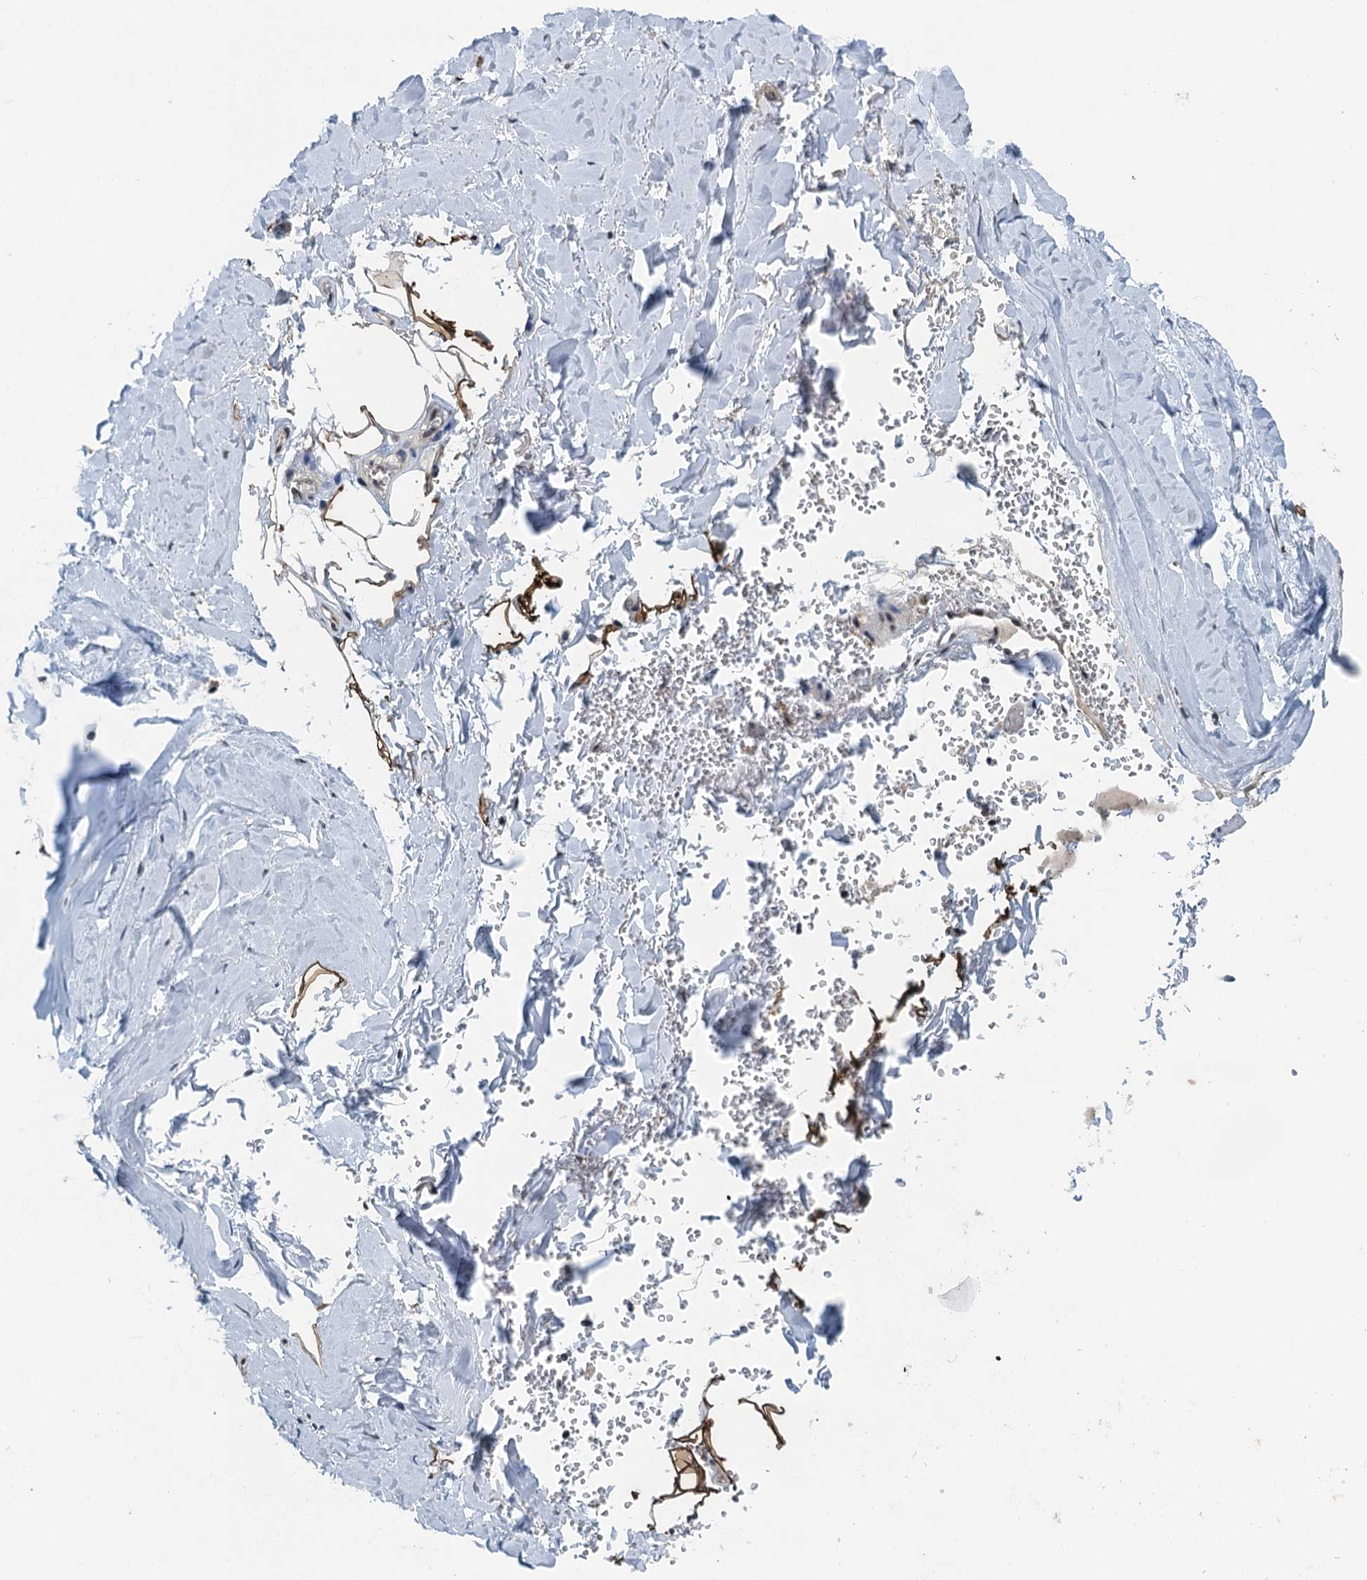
{"staining": {"intensity": "strong", "quantity": ">75%", "location": "cytoplasmic/membranous,nuclear"}, "tissue": "adipose tissue", "cell_type": "Adipocytes", "image_type": "normal", "snomed": [{"axis": "morphology", "description": "Normal tissue, NOS"}, {"axis": "topography", "description": "Cartilage tissue"}], "caption": "Brown immunohistochemical staining in normal human adipose tissue demonstrates strong cytoplasmic/membranous,nuclear positivity in approximately >75% of adipocytes. The staining was performed using DAB (3,3'-diaminobenzidine), with brown indicating positive protein expression. Nuclei are stained blue with hematoxylin.", "gene": "MTA3", "patient": {"sex": "female", "age": 63}}